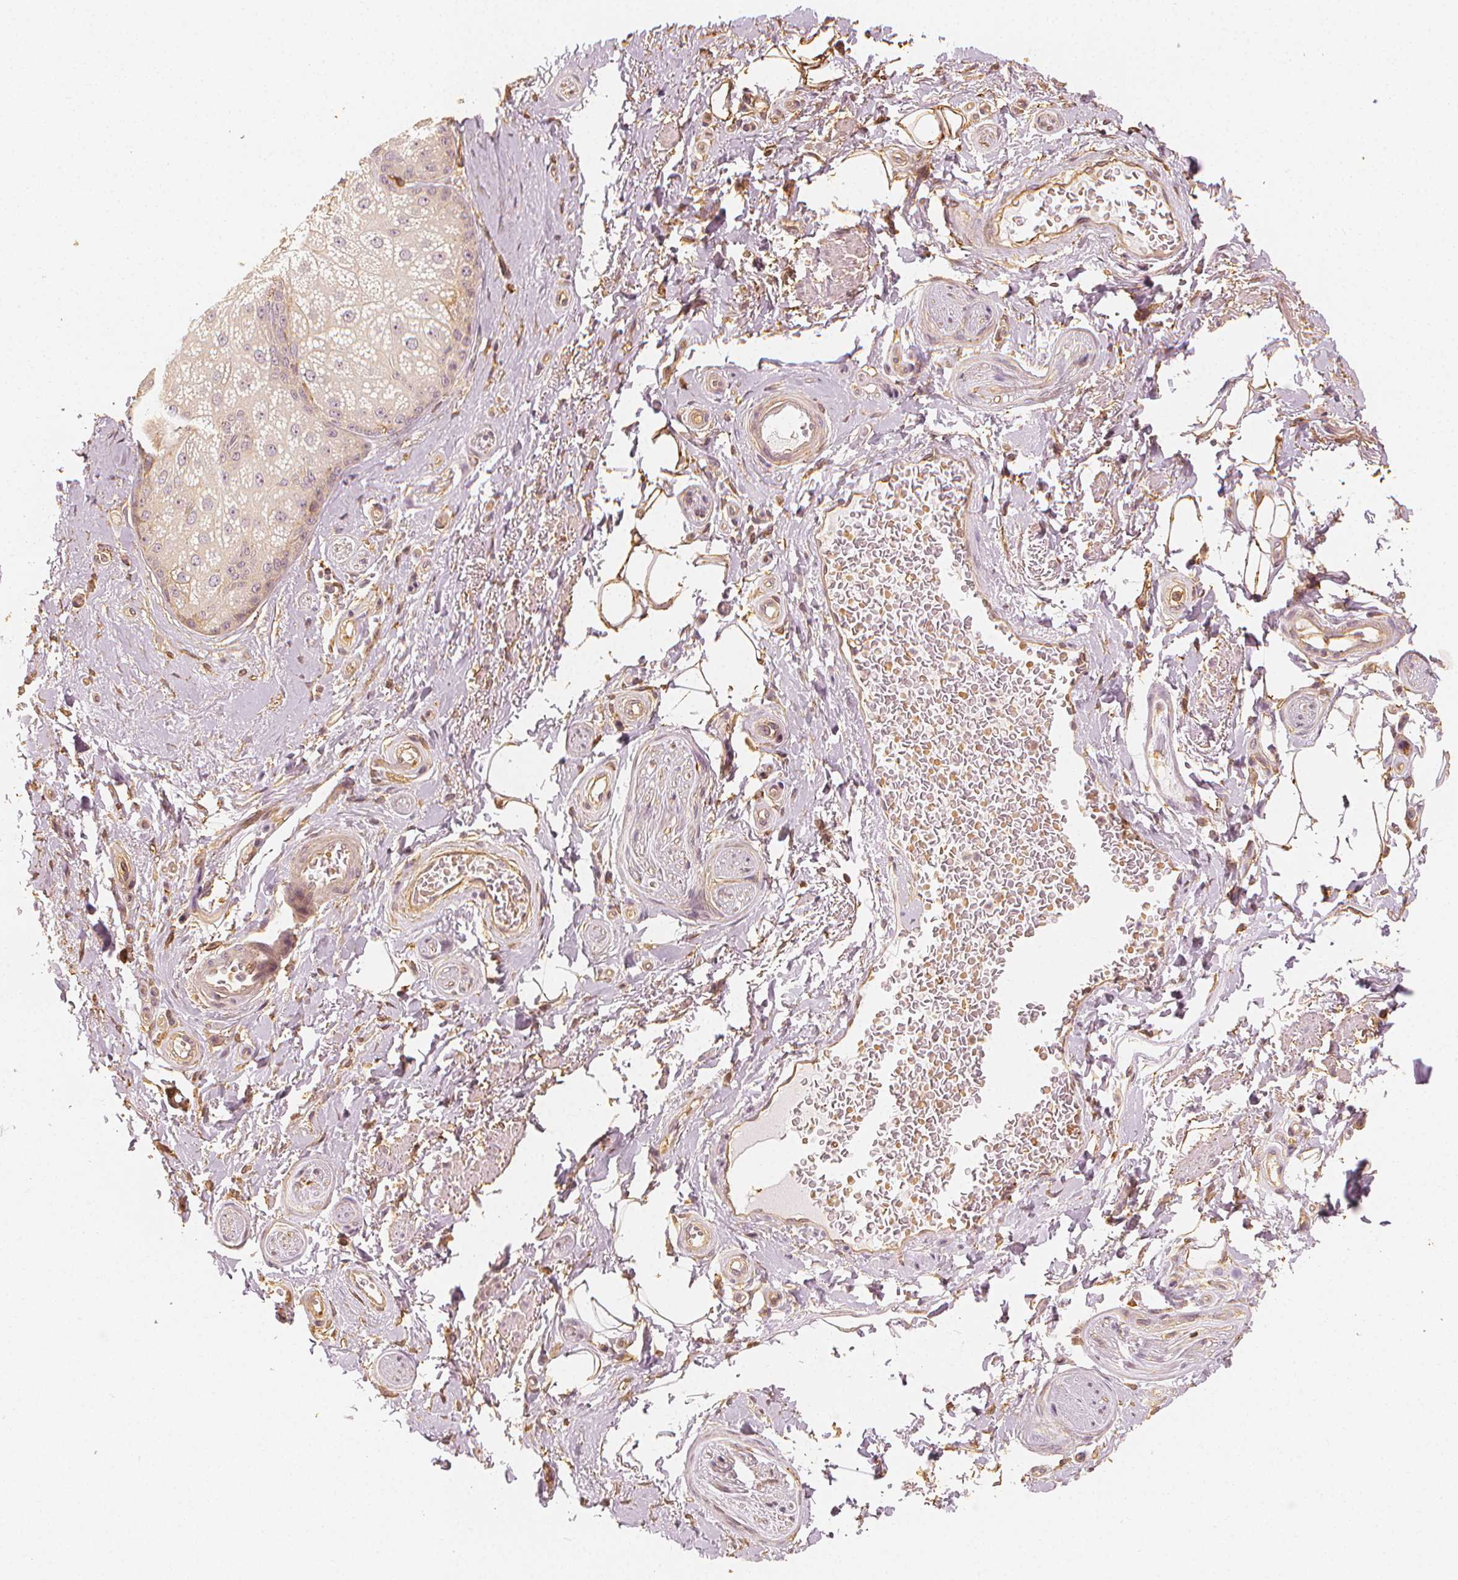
{"staining": {"intensity": "weak", "quantity": ">75%", "location": "cytoplasmic/membranous"}, "tissue": "adipose tissue", "cell_type": "Adipocytes", "image_type": "normal", "snomed": [{"axis": "morphology", "description": "Normal tissue, NOS"}, {"axis": "topography", "description": "Peripheral nerve tissue"}], "caption": "Immunohistochemical staining of unremarkable adipose tissue exhibits >75% levels of weak cytoplasmic/membranous protein expression in about >75% of adipocytes. (IHC, brightfield microscopy, high magnification).", "gene": "ARHGAP26", "patient": {"sex": "male", "age": 51}}